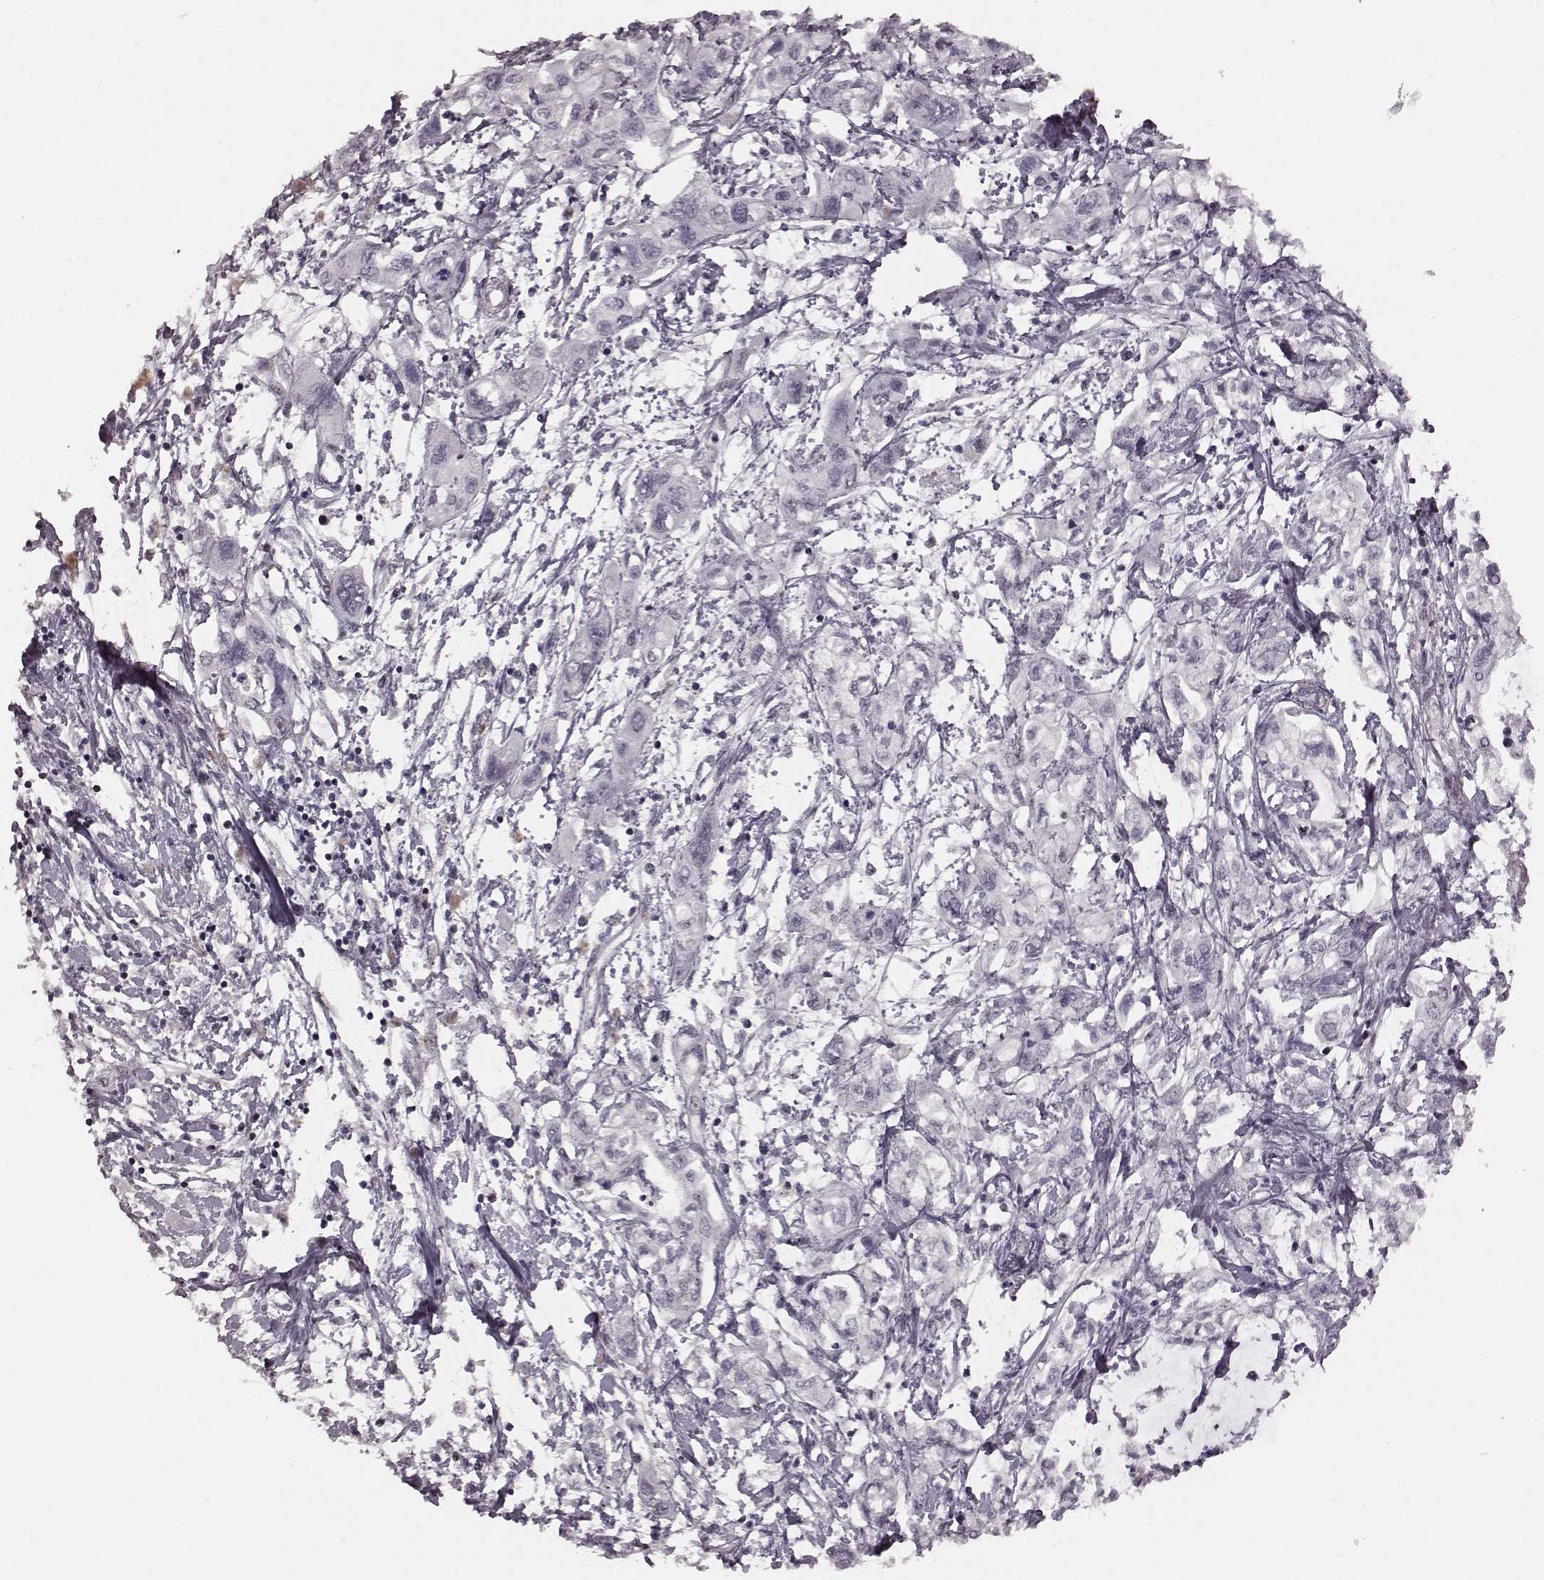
{"staining": {"intensity": "negative", "quantity": "none", "location": "none"}, "tissue": "pancreatic cancer", "cell_type": "Tumor cells", "image_type": "cancer", "snomed": [{"axis": "morphology", "description": "Adenocarcinoma, NOS"}, {"axis": "topography", "description": "Pancreas"}], "caption": "Immunohistochemistry (IHC) of adenocarcinoma (pancreatic) exhibits no expression in tumor cells.", "gene": "NR2C1", "patient": {"sex": "male", "age": 54}}